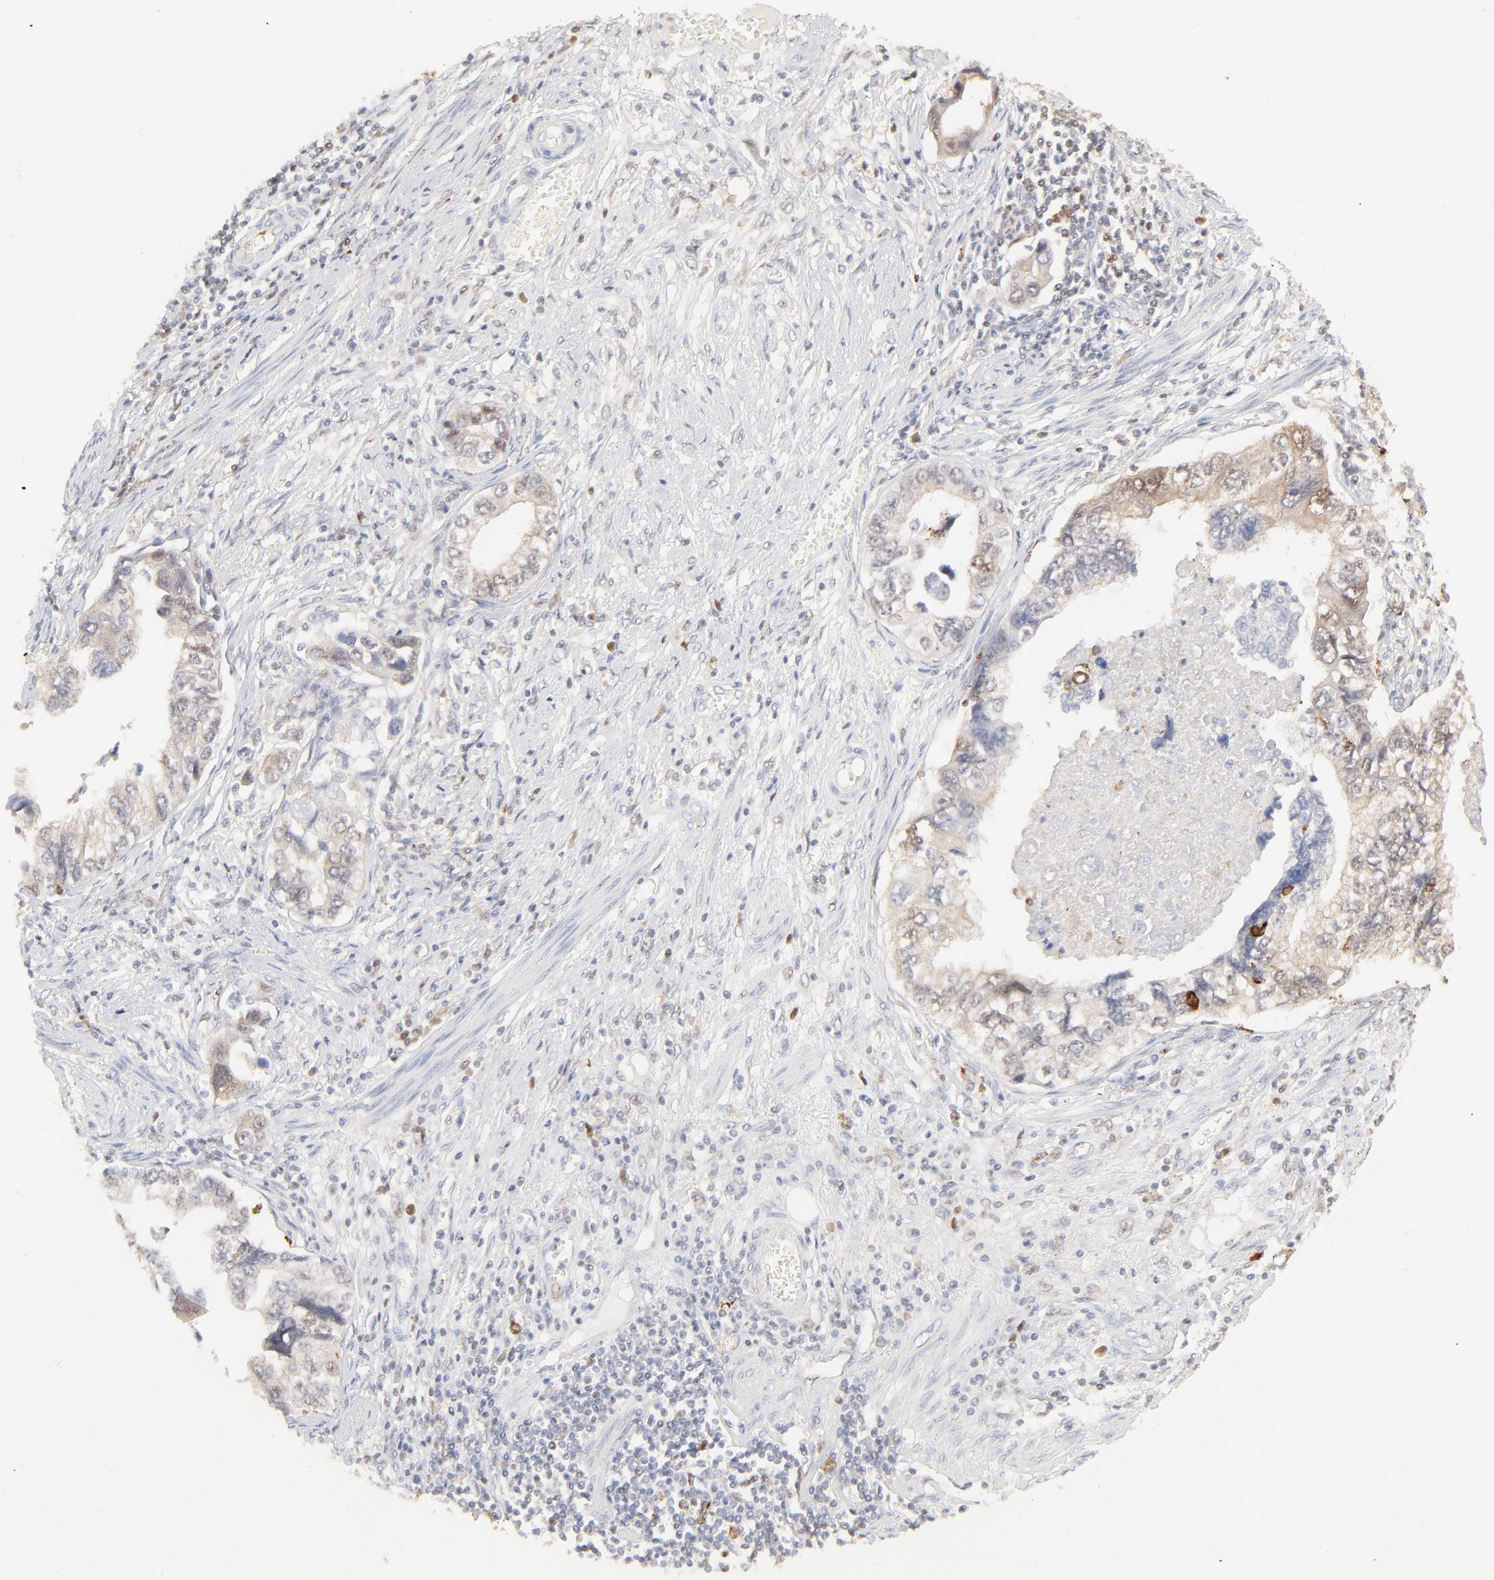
{"staining": {"intensity": "weak", "quantity": "<25%", "location": "cytoplasmic/membranous,nuclear"}, "tissue": "stomach cancer", "cell_type": "Tumor cells", "image_type": "cancer", "snomed": [{"axis": "morphology", "description": "Adenocarcinoma, NOS"}, {"axis": "topography", "description": "Pancreas"}, {"axis": "topography", "description": "Stomach, upper"}], "caption": "High magnification brightfield microscopy of stomach adenocarcinoma stained with DAB (3,3'-diaminobenzidine) (brown) and counterstained with hematoxylin (blue): tumor cells show no significant staining.", "gene": "CDK6", "patient": {"sex": "male", "age": 77}}